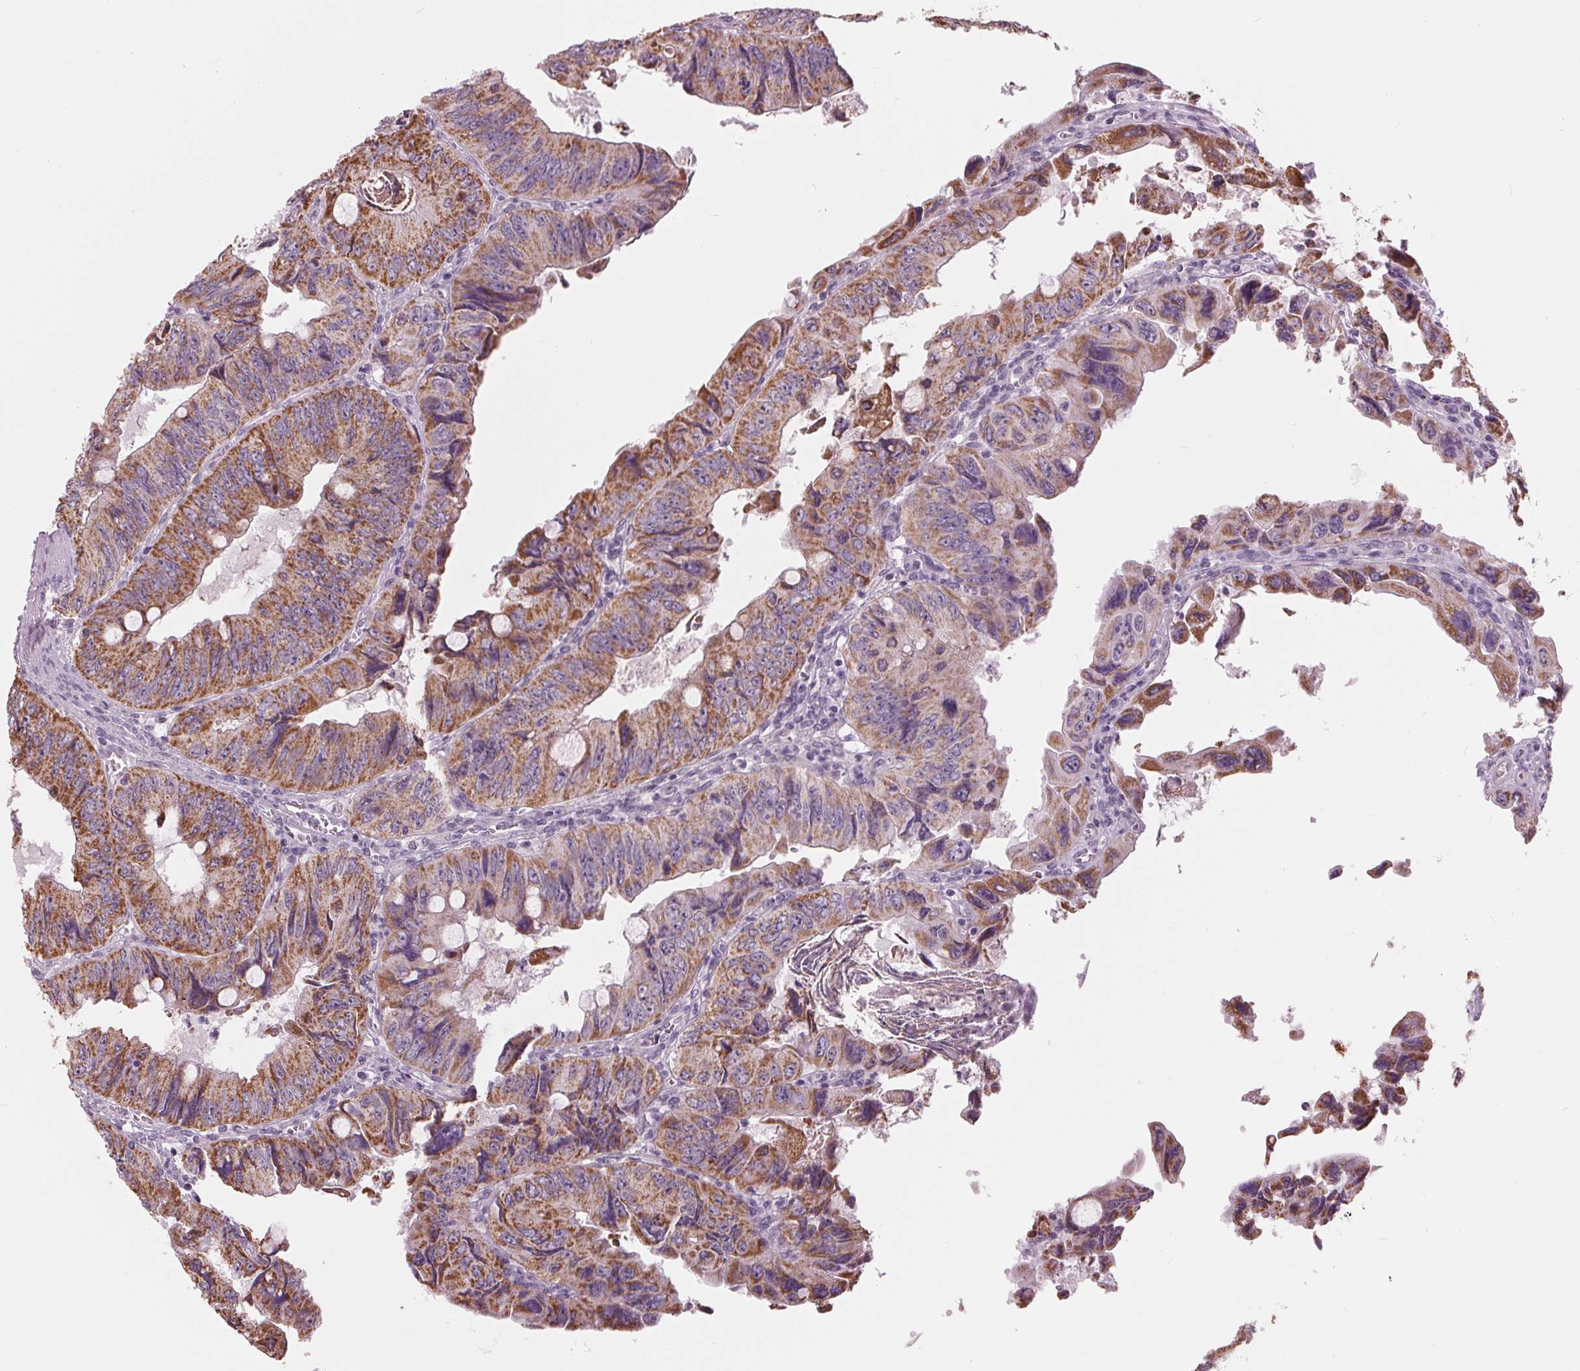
{"staining": {"intensity": "moderate", "quantity": ">75%", "location": "cytoplasmic/membranous"}, "tissue": "colorectal cancer", "cell_type": "Tumor cells", "image_type": "cancer", "snomed": [{"axis": "morphology", "description": "Adenocarcinoma, NOS"}, {"axis": "topography", "description": "Colon"}], "caption": "Moderate cytoplasmic/membranous staining is appreciated in about >75% of tumor cells in colorectal cancer.", "gene": "SAMD4A", "patient": {"sex": "female", "age": 84}}